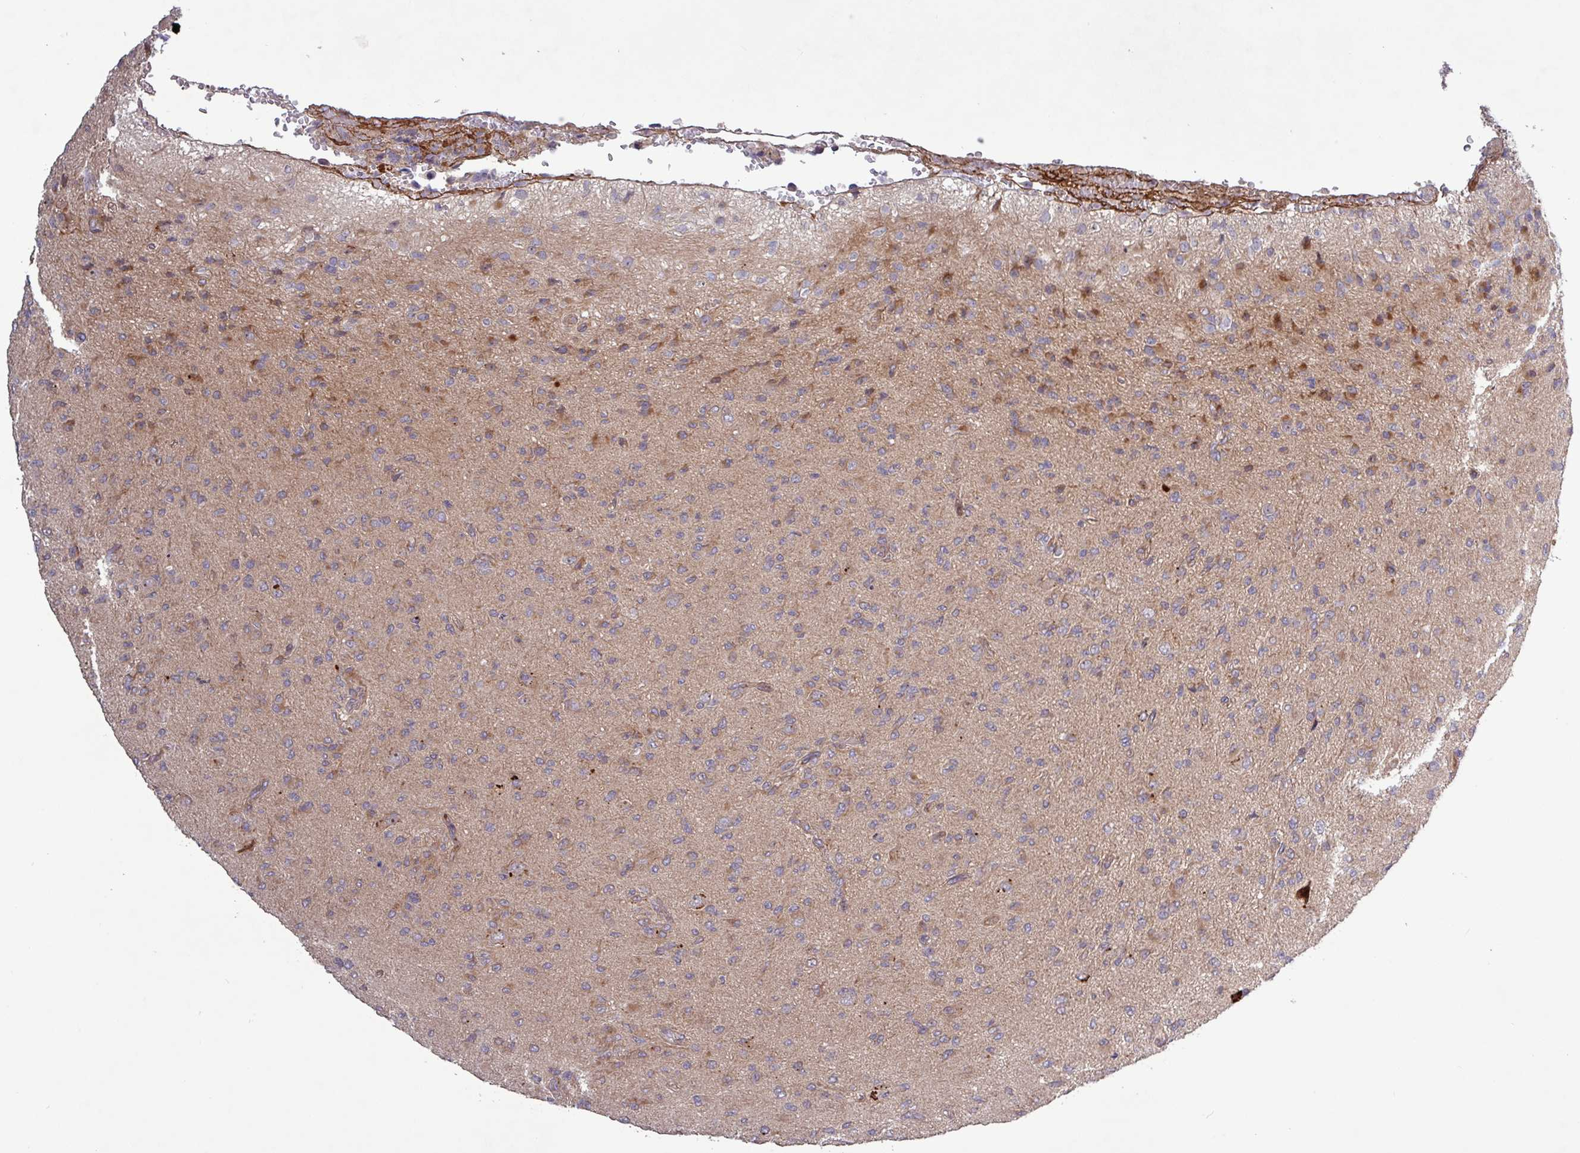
{"staining": {"intensity": "weak", "quantity": ">75%", "location": "cytoplasmic/membranous"}, "tissue": "glioma", "cell_type": "Tumor cells", "image_type": "cancer", "snomed": [{"axis": "morphology", "description": "Glioma, malignant, High grade"}, {"axis": "topography", "description": "Brain"}], "caption": "The histopathology image displays immunohistochemical staining of high-grade glioma (malignant). There is weak cytoplasmic/membranous staining is identified in approximately >75% of tumor cells. Ihc stains the protein in brown and the nuclei are stained blue.", "gene": "TNFSF12", "patient": {"sex": "male", "age": 36}}